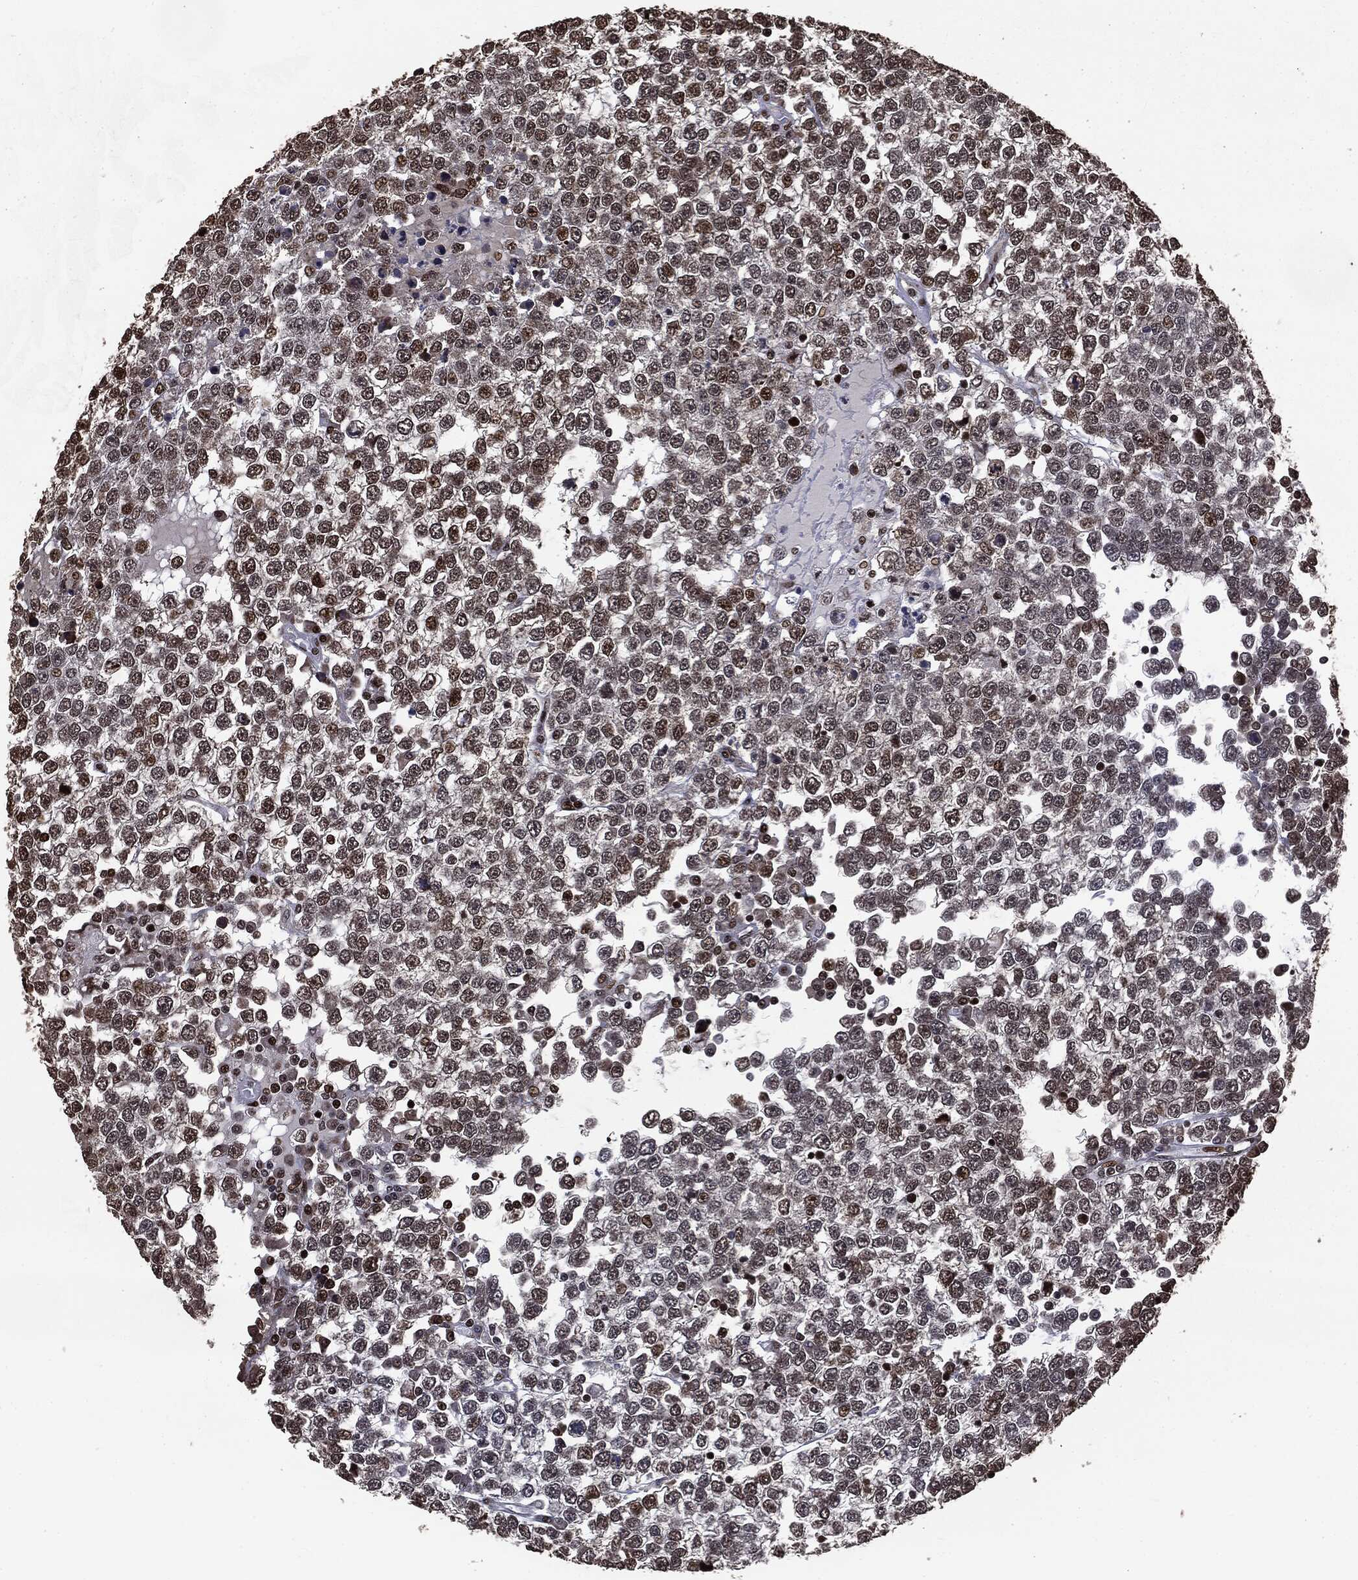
{"staining": {"intensity": "strong", "quantity": "25%-75%", "location": "nuclear"}, "tissue": "testis cancer", "cell_type": "Tumor cells", "image_type": "cancer", "snomed": [{"axis": "morphology", "description": "Seminoma, NOS"}, {"axis": "topography", "description": "Testis"}], "caption": "Immunohistochemical staining of human seminoma (testis) demonstrates high levels of strong nuclear expression in about 25%-75% of tumor cells.", "gene": "DVL2", "patient": {"sex": "male", "age": 65}}